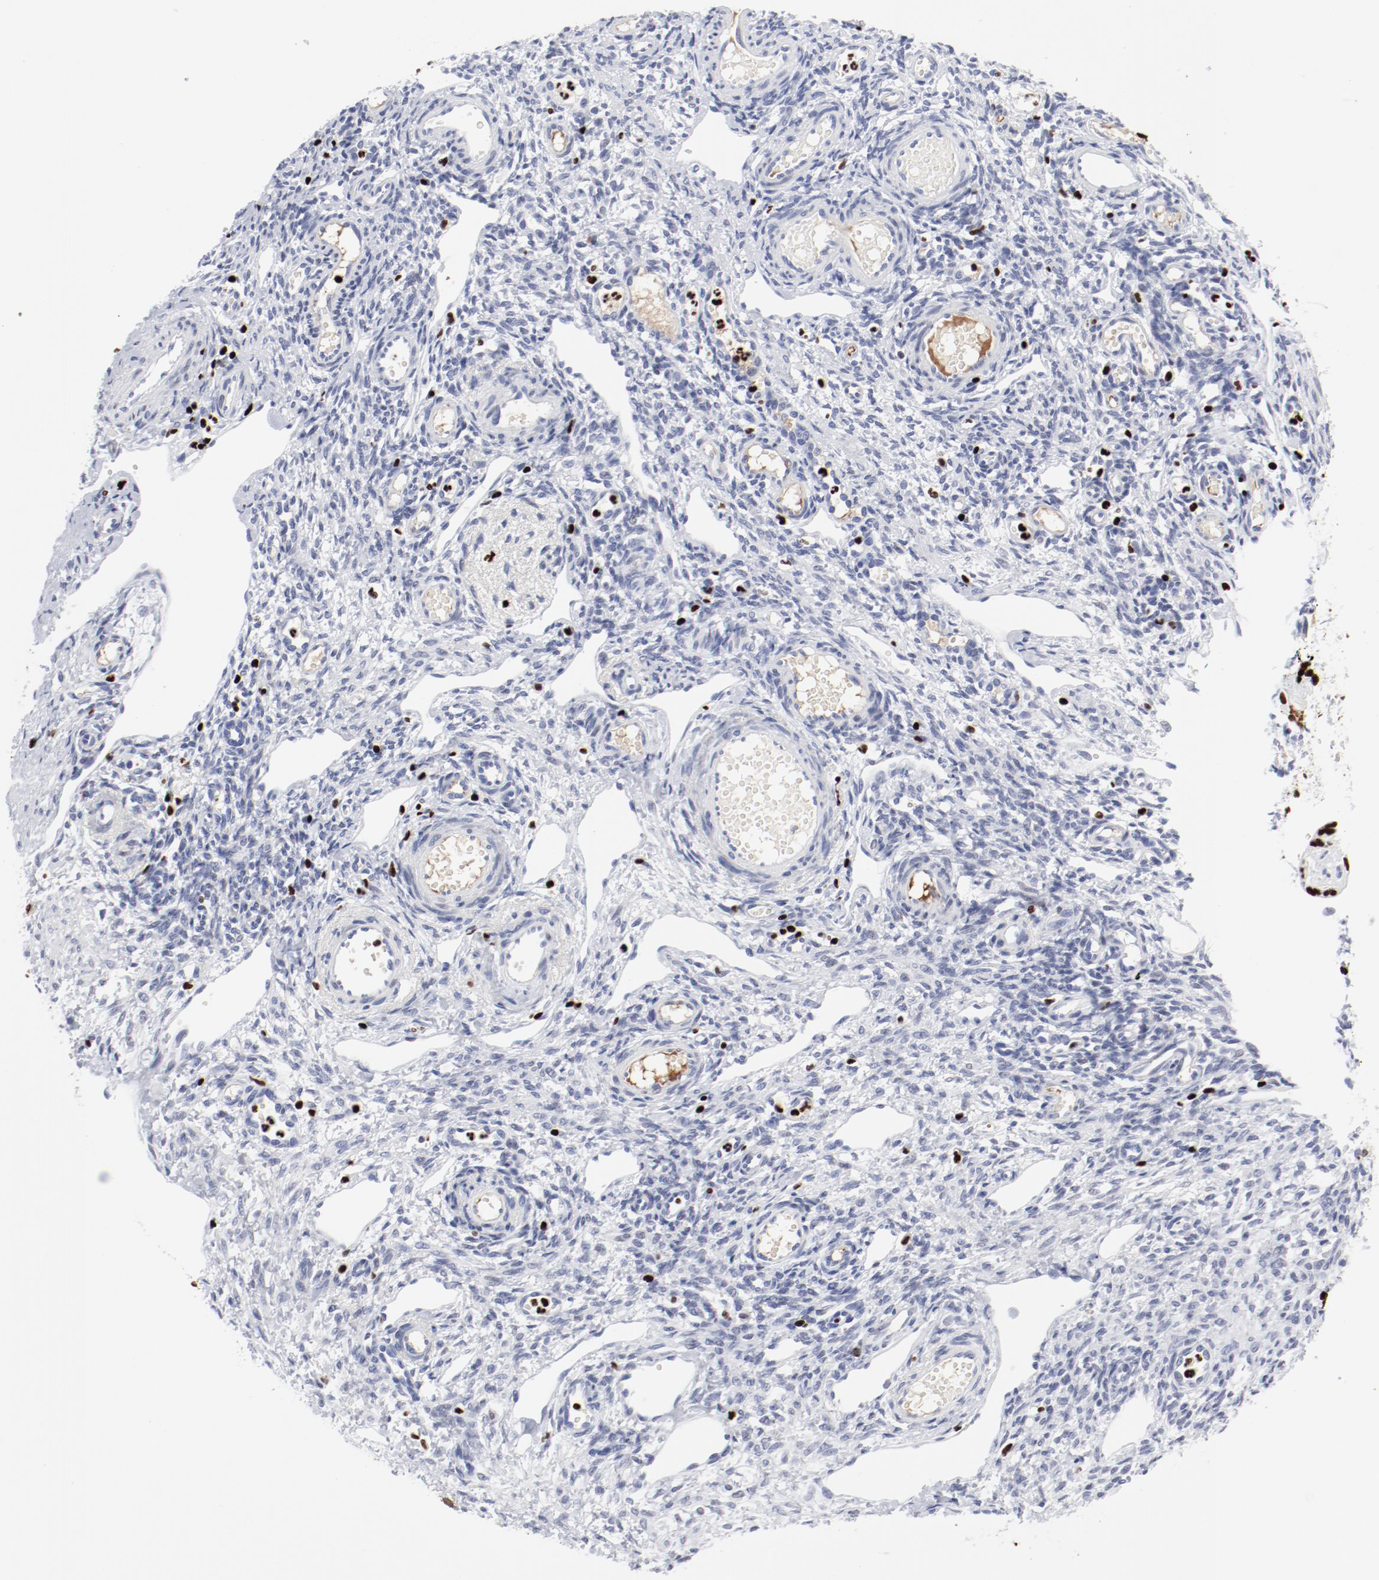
{"staining": {"intensity": "negative", "quantity": "none", "location": "none"}, "tissue": "ovary", "cell_type": "Ovarian stroma cells", "image_type": "normal", "snomed": [{"axis": "morphology", "description": "Normal tissue, NOS"}, {"axis": "topography", "description": "Ovary"}], "caption": "DAB immunohistochemical staining of normal human ovary demonstrates no significant staining in ovarian stroma cells.", "gene": "SMARCC2", "patient": {"sex": "female", "age": 33}}